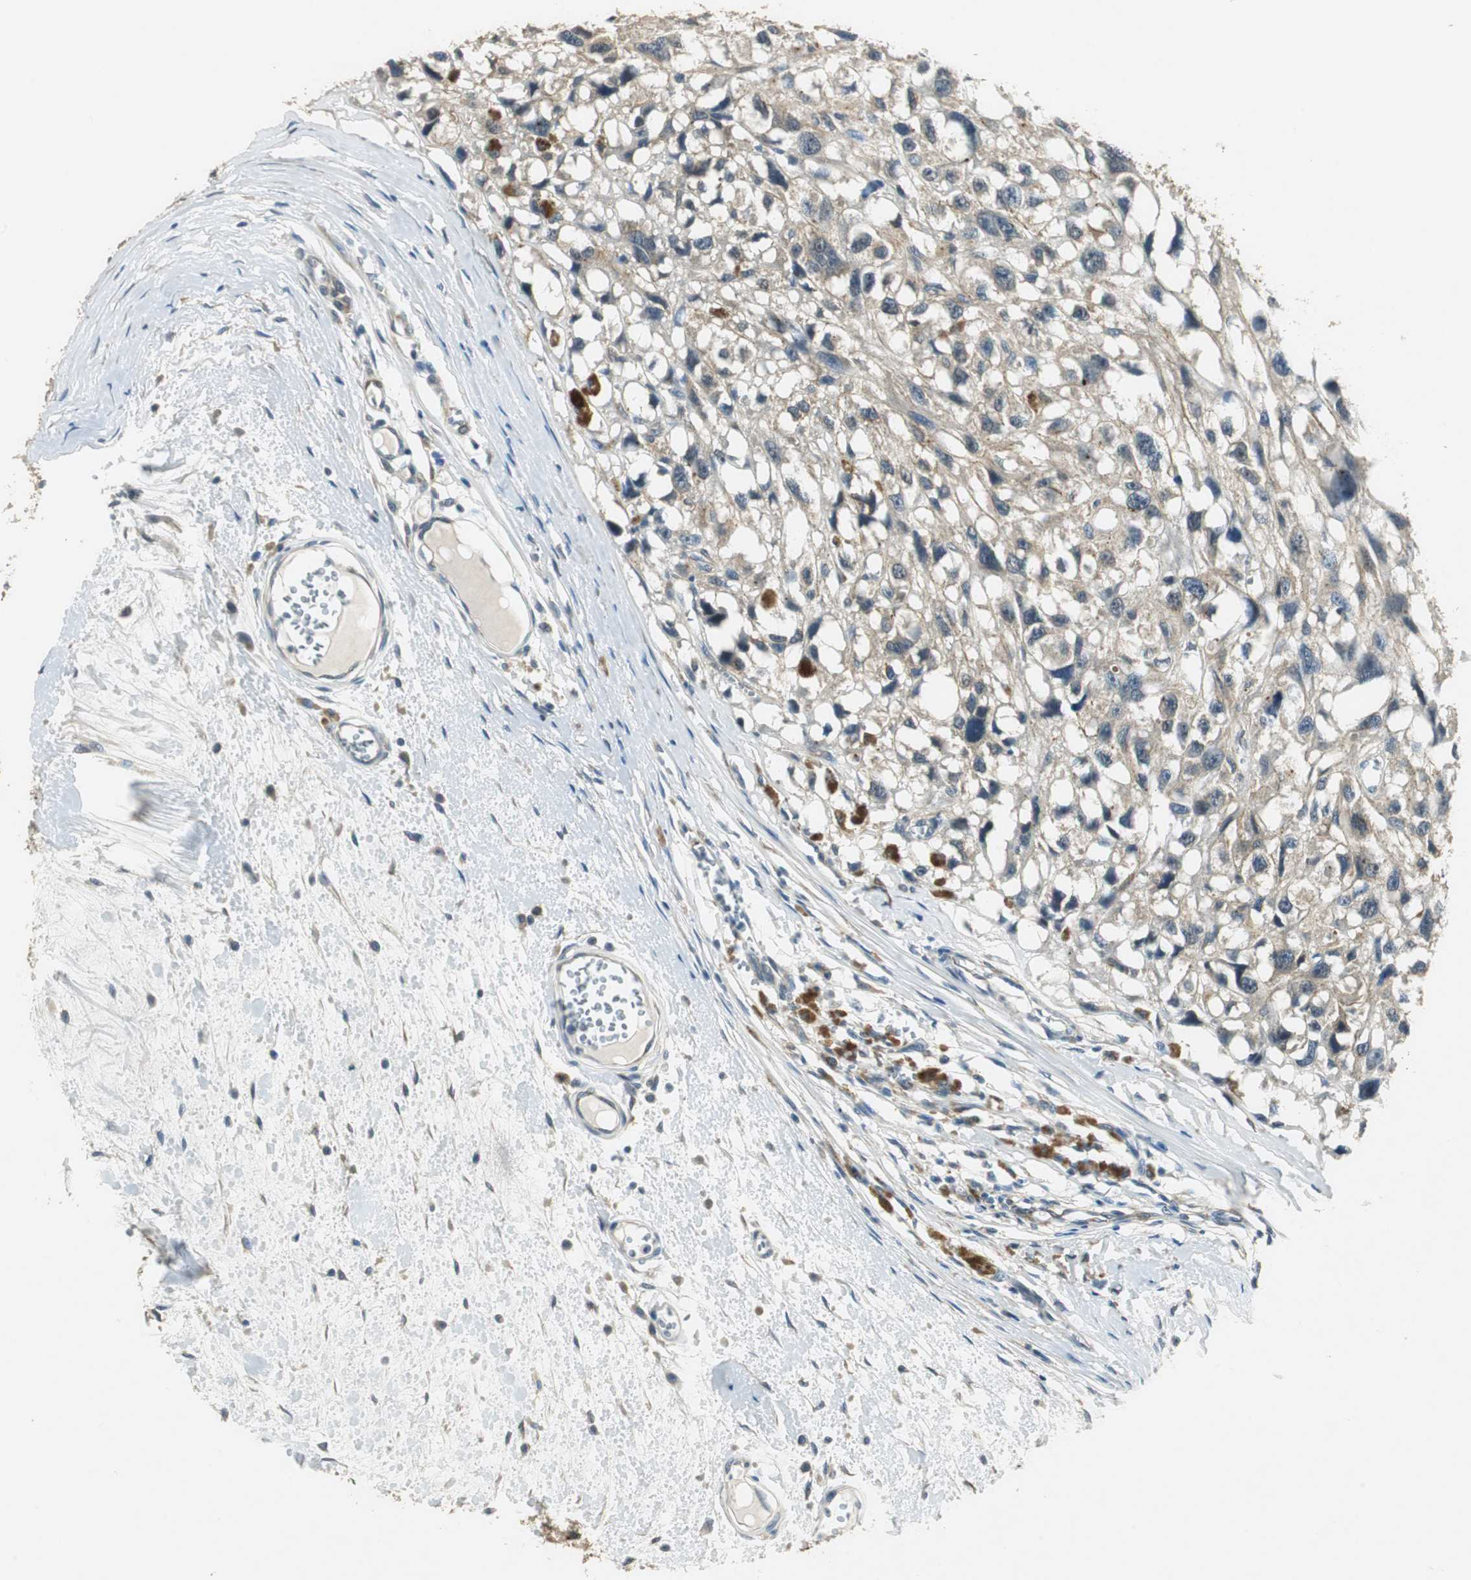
{"staining": {"intensity": "weak", "quantity": "25%-75%", "location": "cytoplasmic/membranous"}, "tissue": "melanoma", "cell_type": "Tumor cells", "image_type": "cancer", "snomed": [{"axis": "morphology", "description": "Malignant melanoma, Metastatic site"}, {"axis": "topography", "description": "Lymph node"}], "caption": "Tumor cells display low levels of weak cytoplasmic/membranous expression in about 25%-75% of cells in human melanoma.", "gene": "PSMB4", "patient": {"sex": "male", "age": 59}}